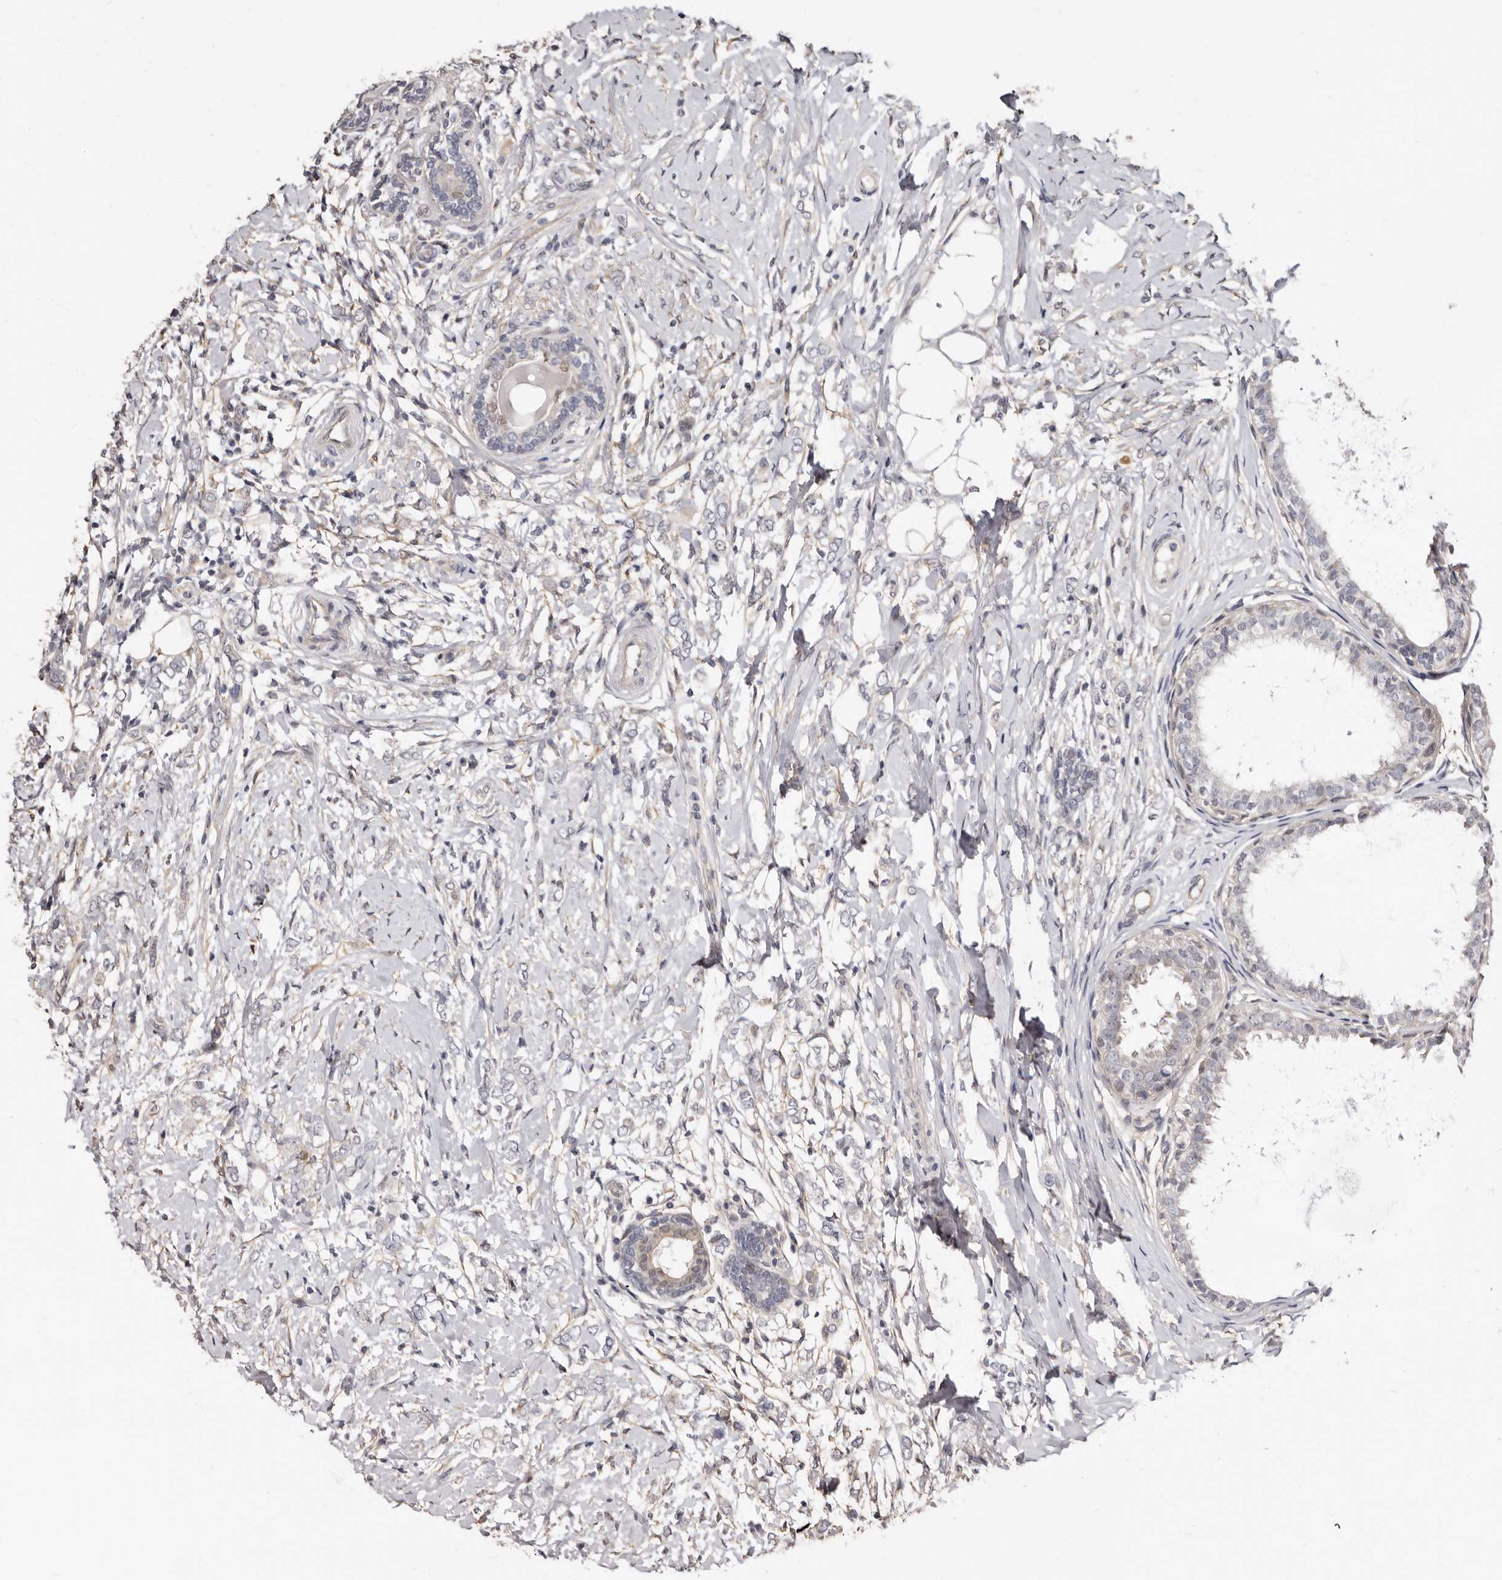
{"staining": {"intensity": "negative", "quantity": "none", "location": "none"}, "tissue": "breast cancer", "cell_type": "Tumor cells", "image_type": "cancer", "snomed": [{"axis": "morphology", "description": "Normal tissue, NOS"}, {"axis": "morphology", "description": "Lobular carcinoma"}, {"axis": "topography", "description": "Breast"}], "caption": "Tumor cells are negative for brown protein staining in breast cancer (lobular carcinoma).", "gene": "KHDRBS2", "patient": {"sex": "female", "age": 47}}